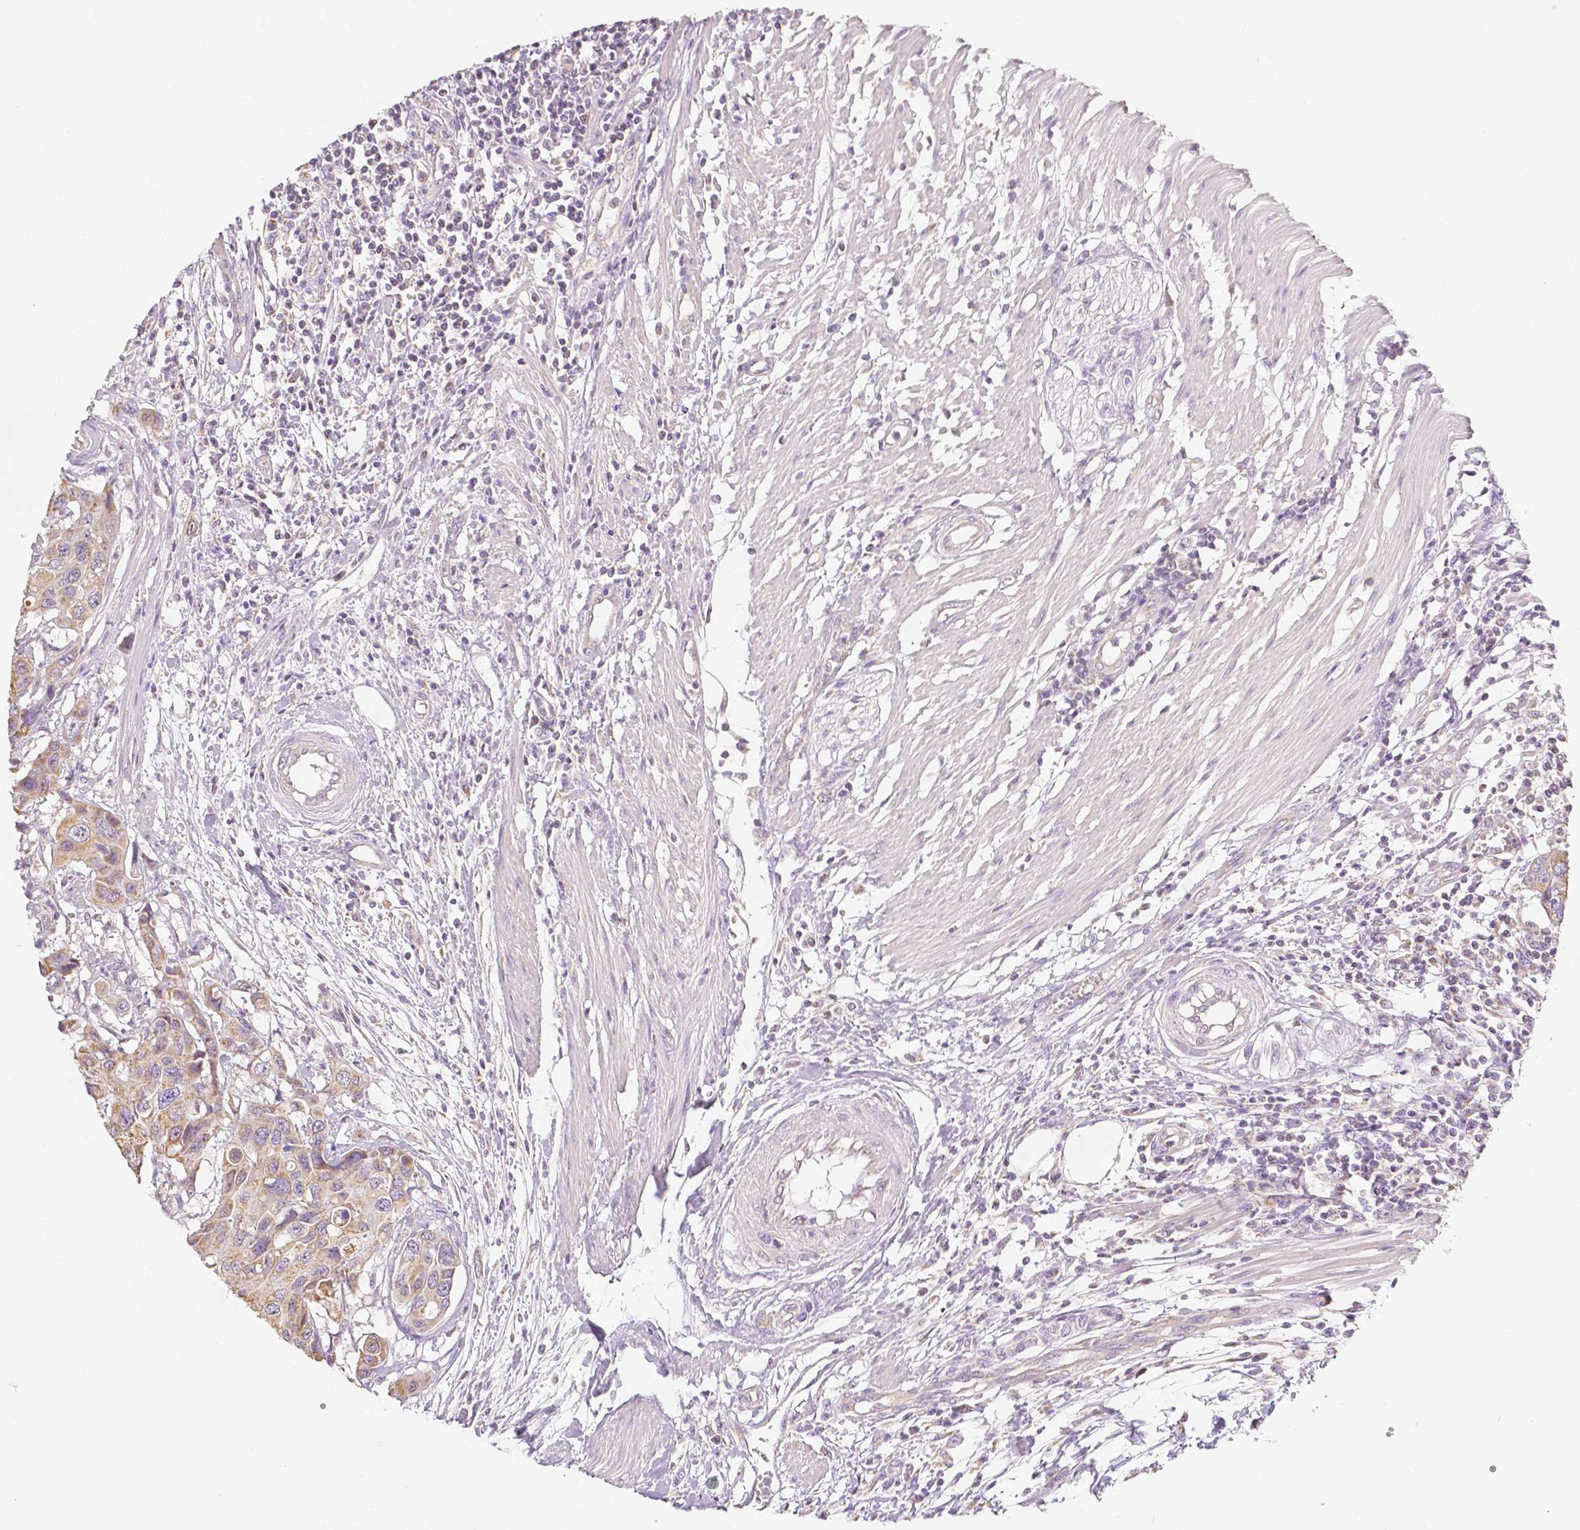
{"staining": {"intensity": "moderate", "quantity": ">75%", "location": "cytoplasmic/membranous"}, "tissue": "colorectal cancer", "cell_type": "Tumor cells", "image_type": "cancer", "snomed": [{"axis": "morphology", "description": "Adenocarcinoma, NOS"}, {"axis": "topography", "description": "Colon"}], "caption": "This is a photomicrograph of IHC staining of adenocarcinoma (colorectal), which shows moderate expression in the cytoplasmic/membranous of tumor cells.", "gene": "NVL", "patient": {"sex": "male", "age": 77}}